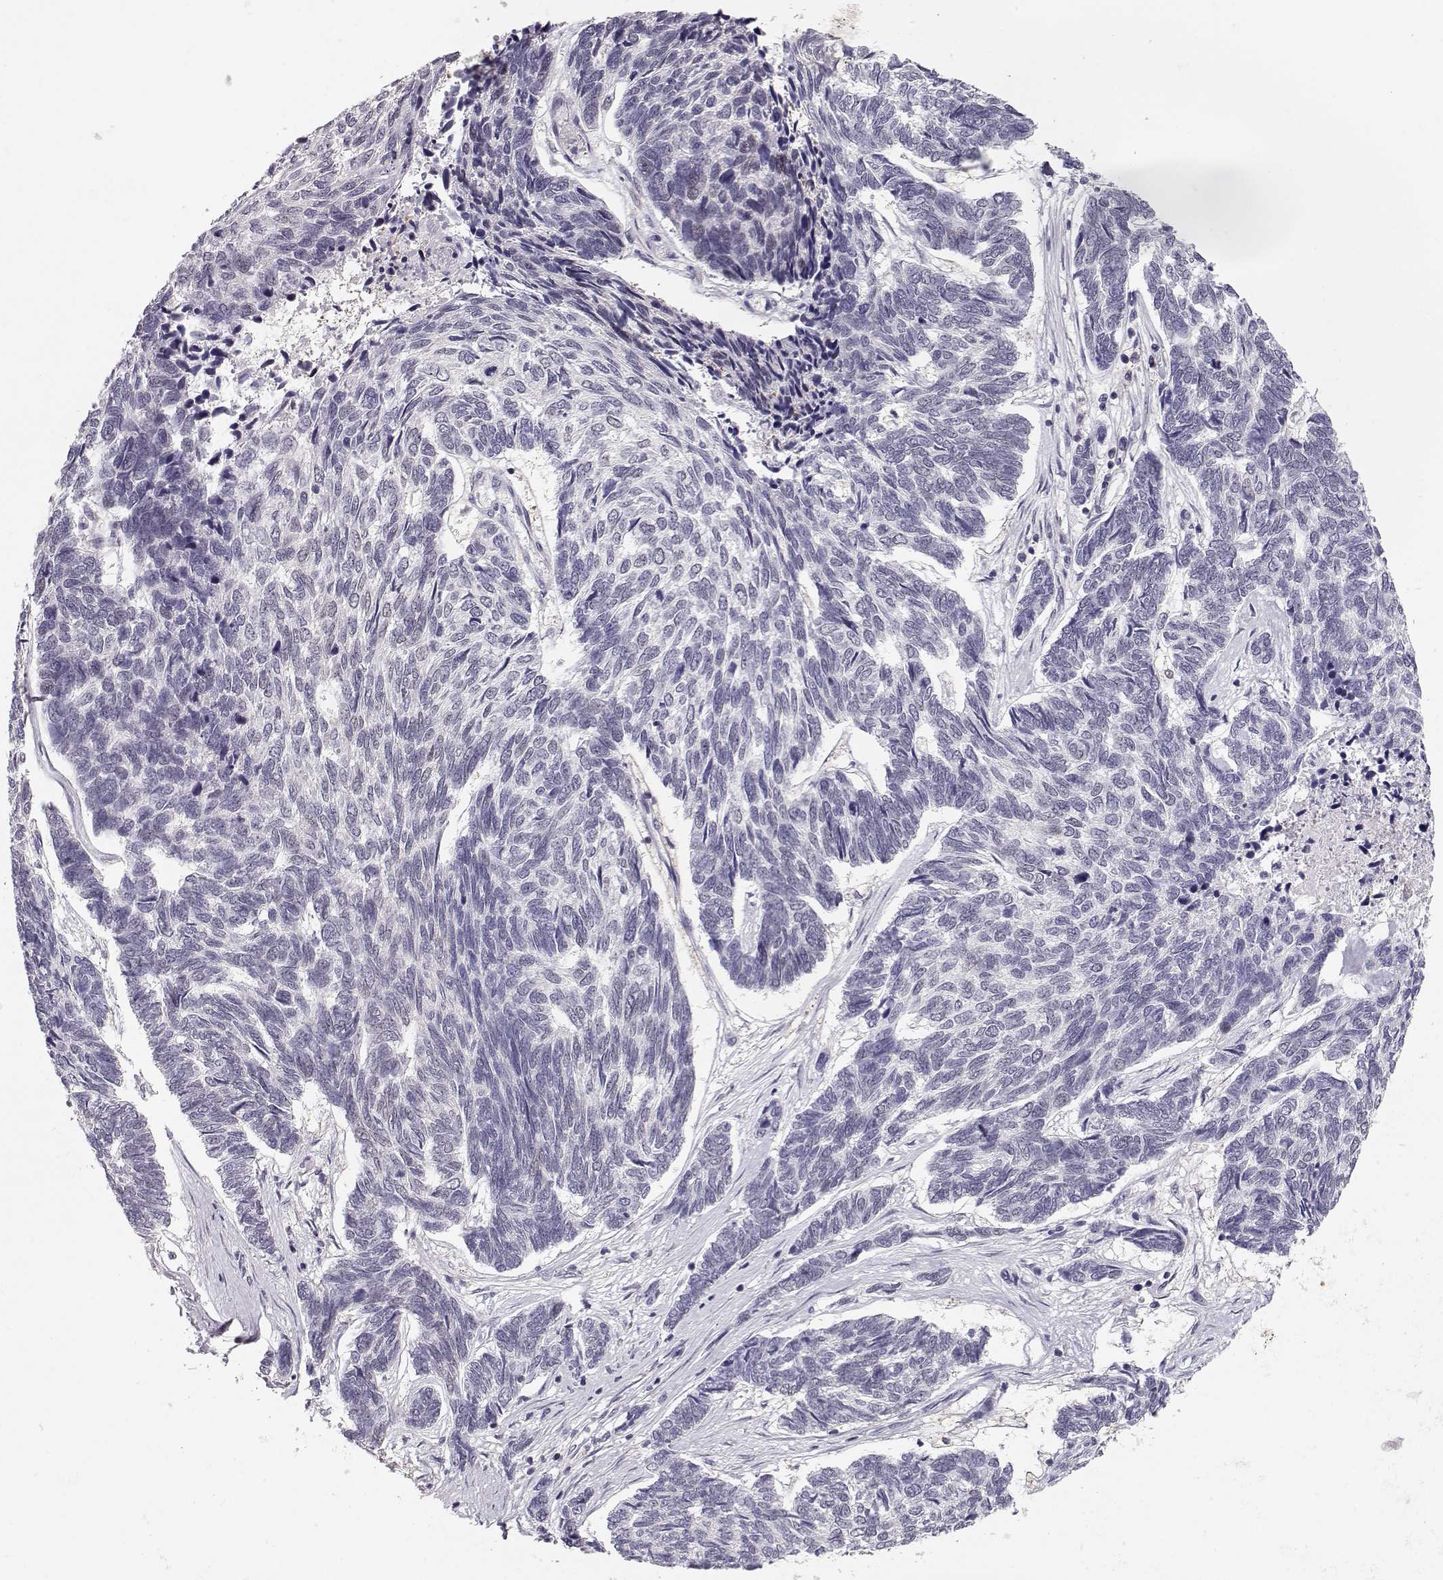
{"staining": {"intensity": "negative", "quantity": "none", "location": "none"}, "tissue": "skin cancer", "cell_type": "Tumor cells", "image_type": "cancer", "snomed": [{"axis": "morphology", "description": "Basal cell carcinoma"}, {"axis": "topography", "description": "Skin"}], "caption": "Image shows no significant protein positivity in tumor cells of basal cell carcinoma (skin).", "gene": "TEPP", "patient": {"sex": "female", "age": 65}}